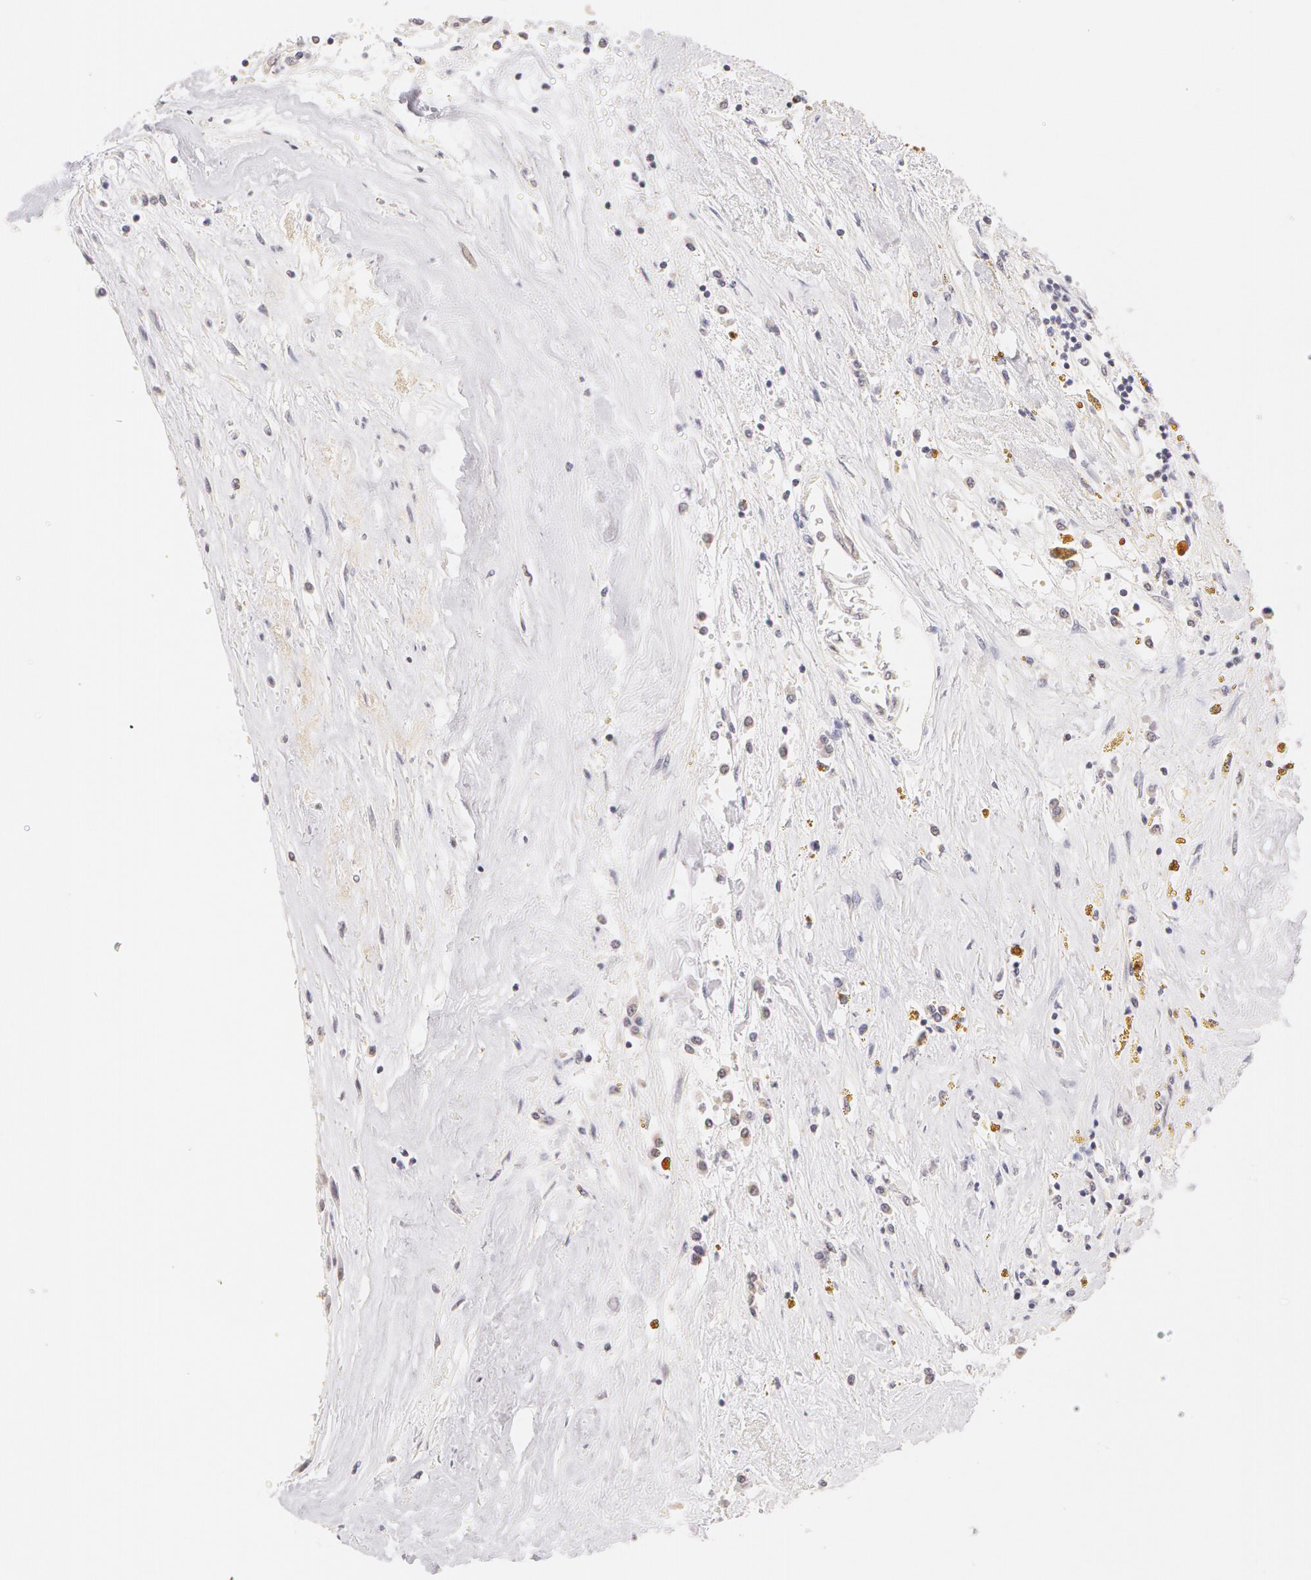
{"staining": {"intensity": "negative", "quantity": "none", "location": "none"}, "tissue": "renal cancer", "cell_type": "Tumor cells", "image_type": "cancer", "snomed": [{"axis": "morphology", "description": "Adenocarcinoma, NOS"}, {"axis": "topography", "description": "Kidney"}], "caption": "IHC of adenocarcinoma (renal) exhibits no positivity in tumor cells.", "gene": "ZNF597", "patient": {"sex": "male", "age": 78}}